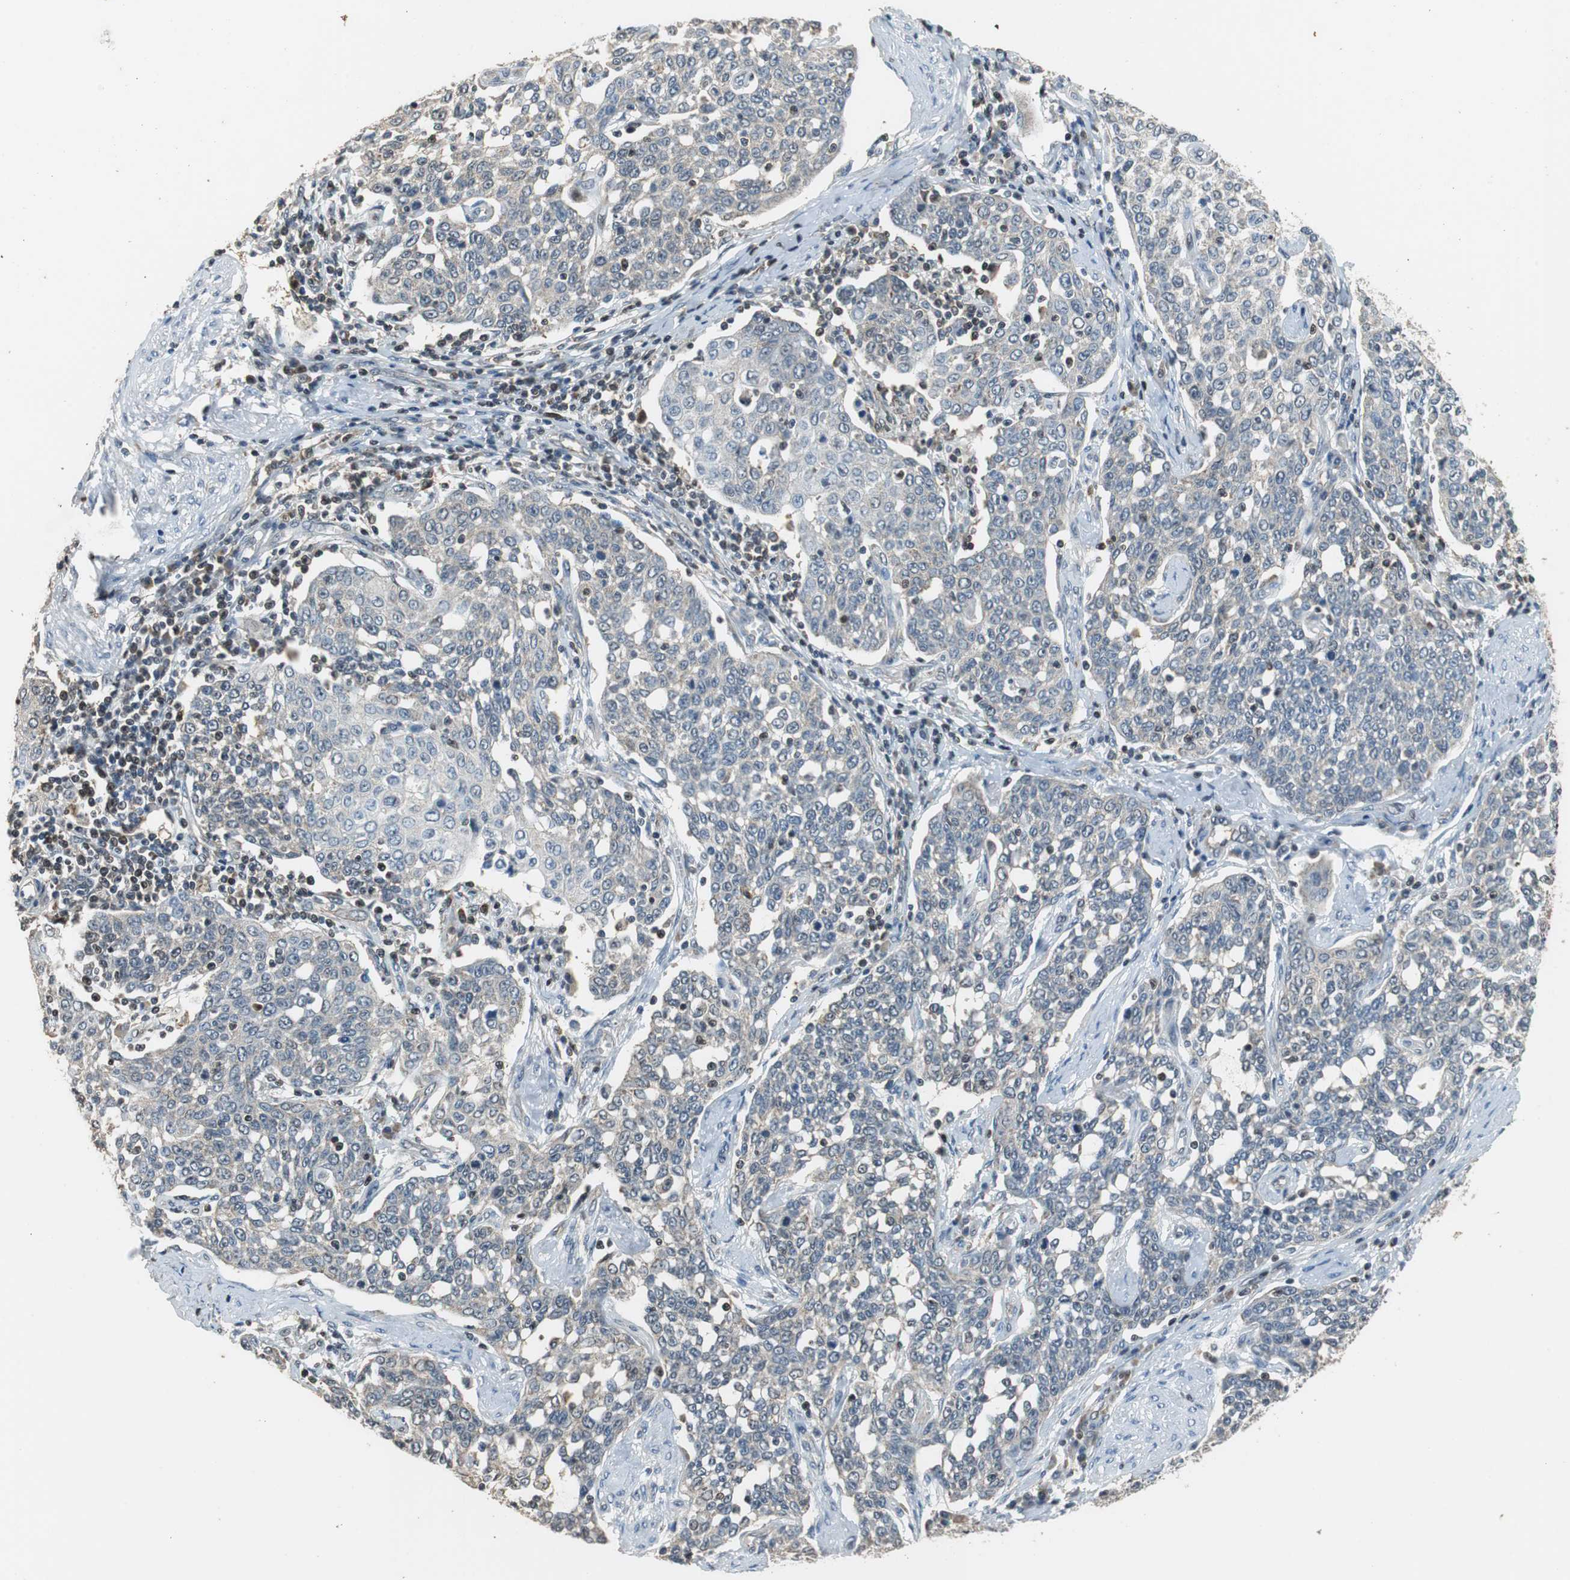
{"staining": {"intensity": "weak", "quantity": "<25%", "location": "cytoplasmic/membranous"}, "tissue": "cervical cancer", "cell_type": "Tumor cells", "image_type": "cancer", "snomed": [{"axis": "morphology", "description": "Squamous cell carcinoma, NOS"}, {"axis": "topography", "description": "Cervix"}], "caption": "IHC of human squamous cell carcinoma (cervical) exhibits no expression in tumor cells.", "gene": "GSDMD", "patient": {"sex": "female", "age": 34}}